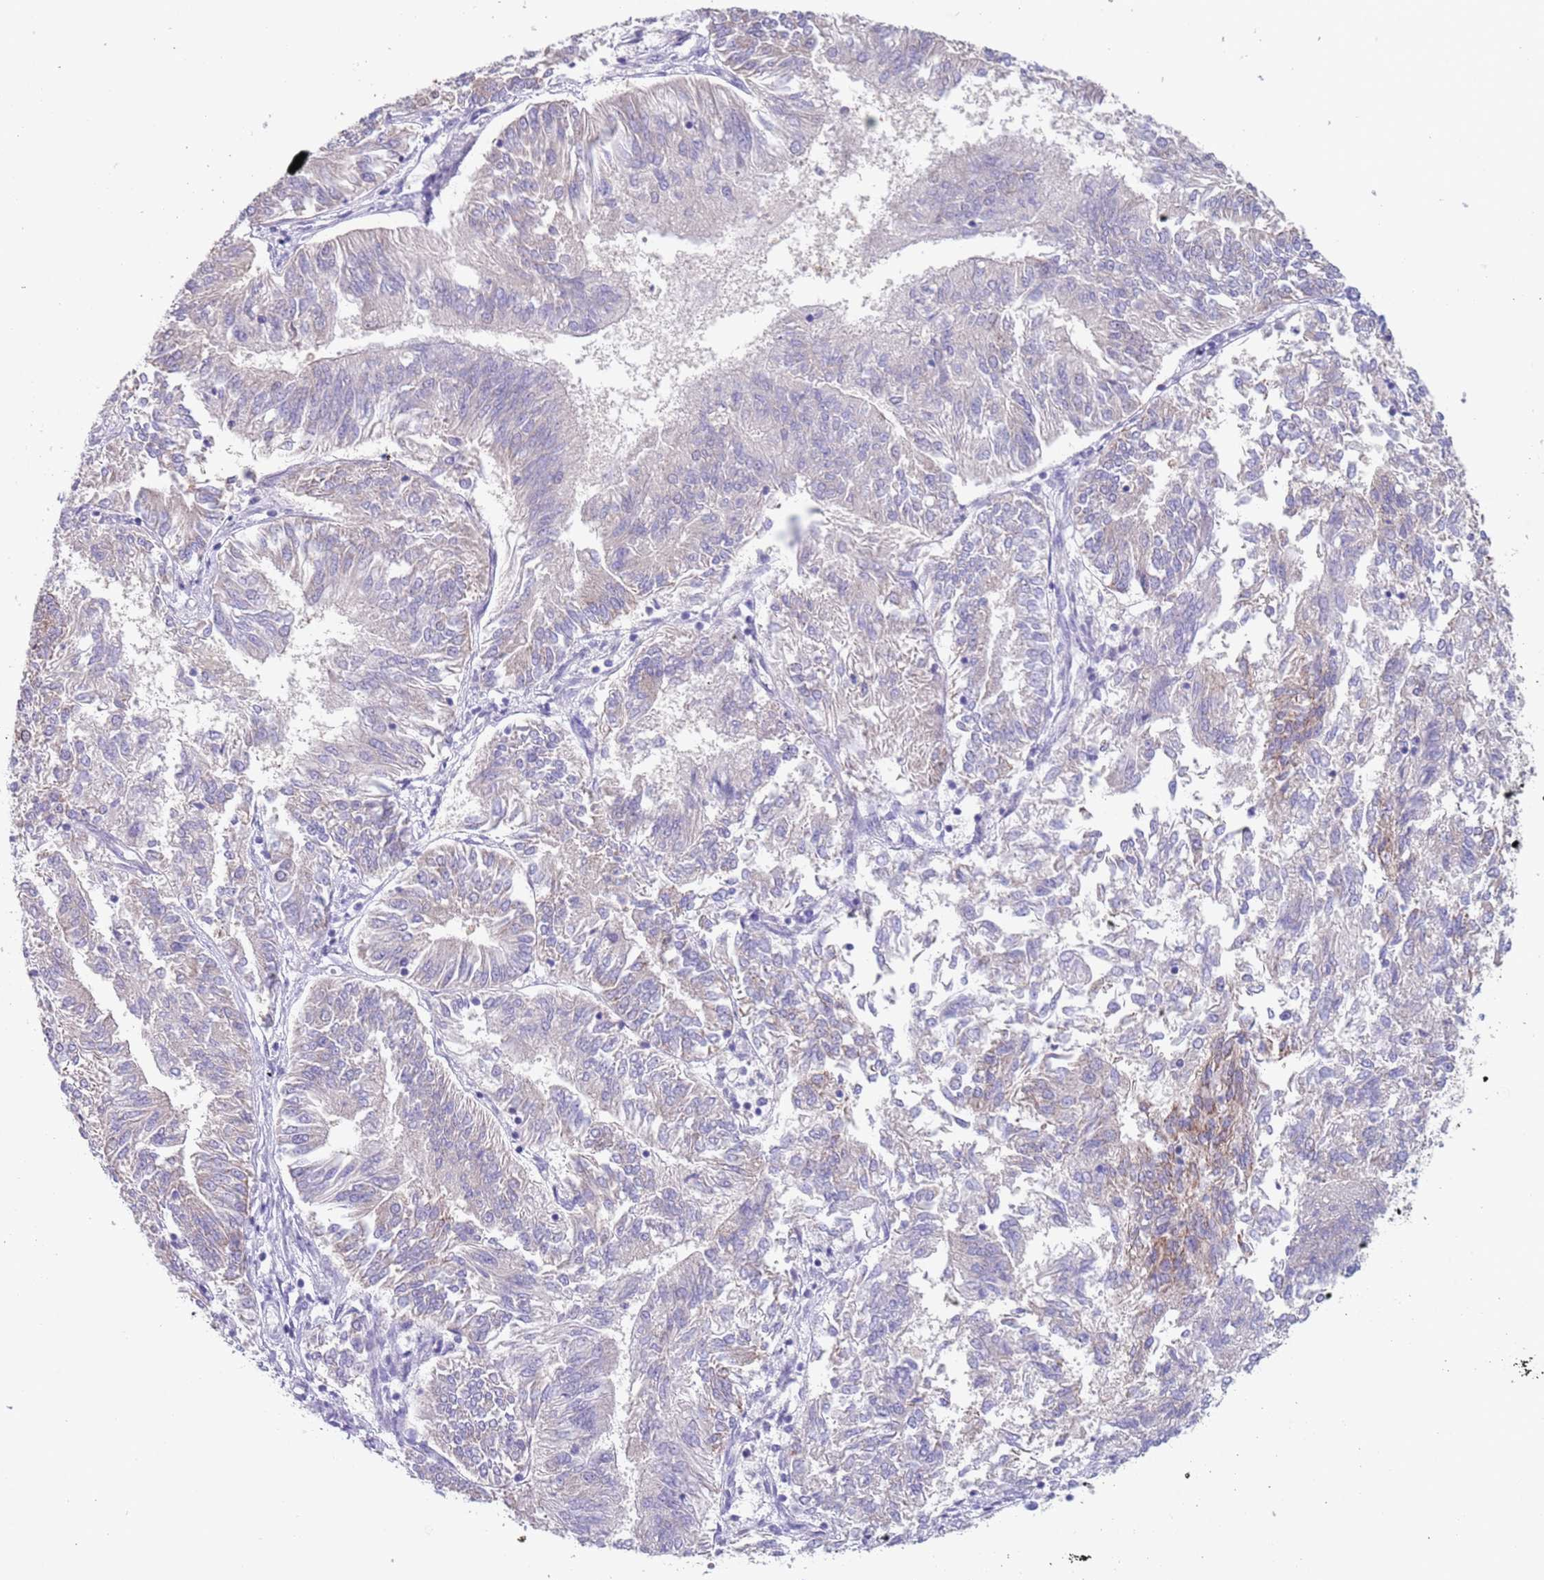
{"staining": {"intensity": "negative", "quantity": "none", "location": "none"}, "tissue": "endometrial cancer", "cell_type": "Tumor cells", "image_type": "cancer", "snomed": [{"axis": "morphology", "description": "Adenocarcinoma, NOS"}, {"axis": "topography", "description": "Endometrium"}], "caption": "A high-resolution photomicrograph shows immunohistochemistry staining of endometrial cancer, which reveals no significant staining in tumor cells. The staining was performed using DAB (3,3'-diaminobenzidine) to visualize the protein expression in brown, while the nuclei were stained in blue with hematoxylin (Magnification: 20x).", "gene": "SPIRE2", "patient": {"sex": "female", "age": 58}}